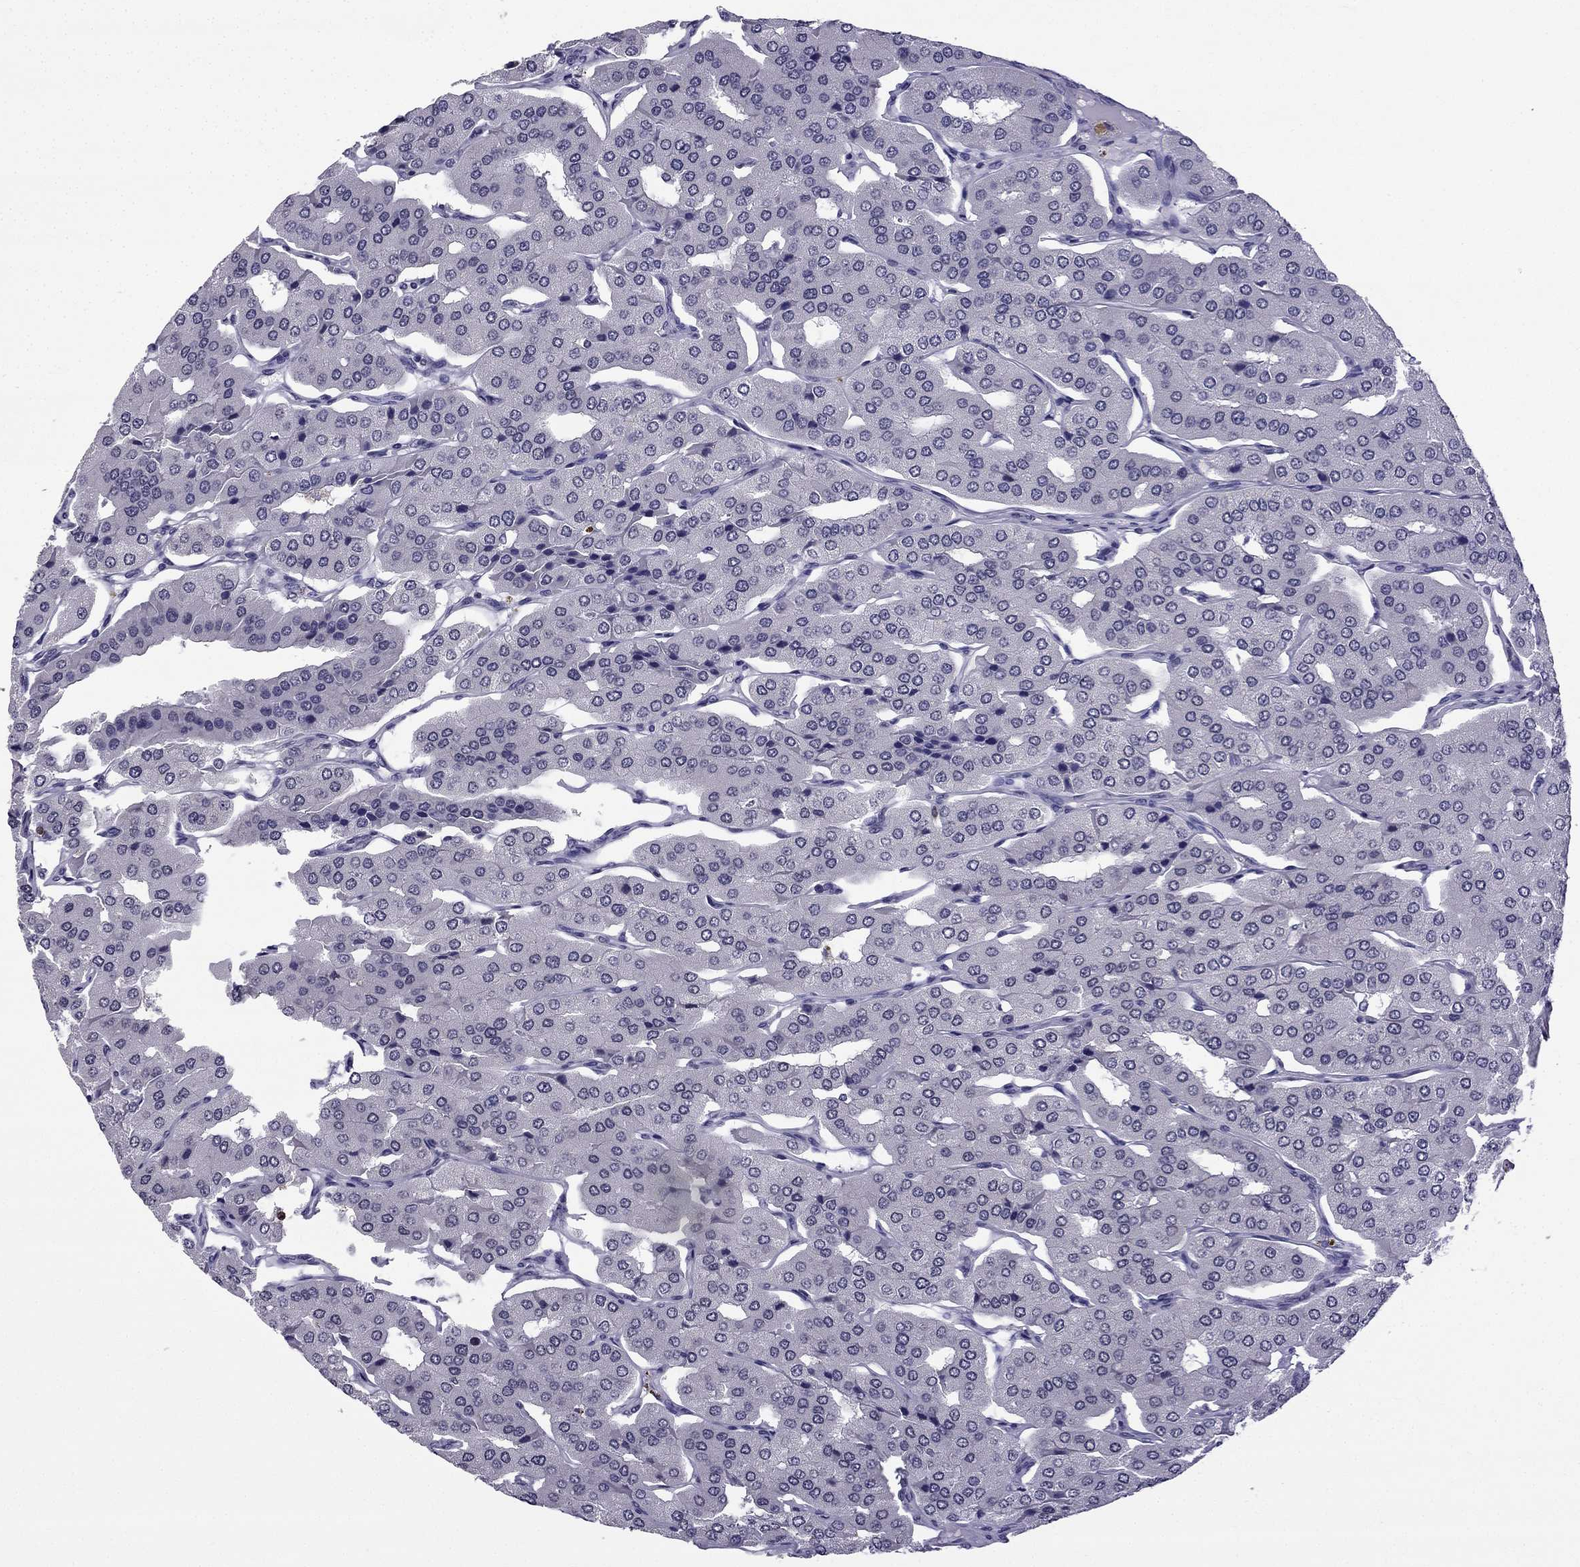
{"staining": {"intensity": "negative", "quantity": "none", "location": "none"}, "tissue": "parathyroid gland", "cell_type": "Glandular cells", "image_type": "normal", "snomed": [{"axis": "morphology", "description": "Normal tissue, NOS"}, {"axis": "morphology", "description": "Adenoma, NOS"}, {"axis": "topography", "description": "Parathyroid gland"}], "caption": "Normal parathyroid gland was stained to show a protein in brown. There is no significant staining in glandular cells. The staining is performed using DAB brown chromogen with nuclei counter-stained in using hematoxylin.", "gene": "CCK", "patient": {"sex": "female", "age": 86}}